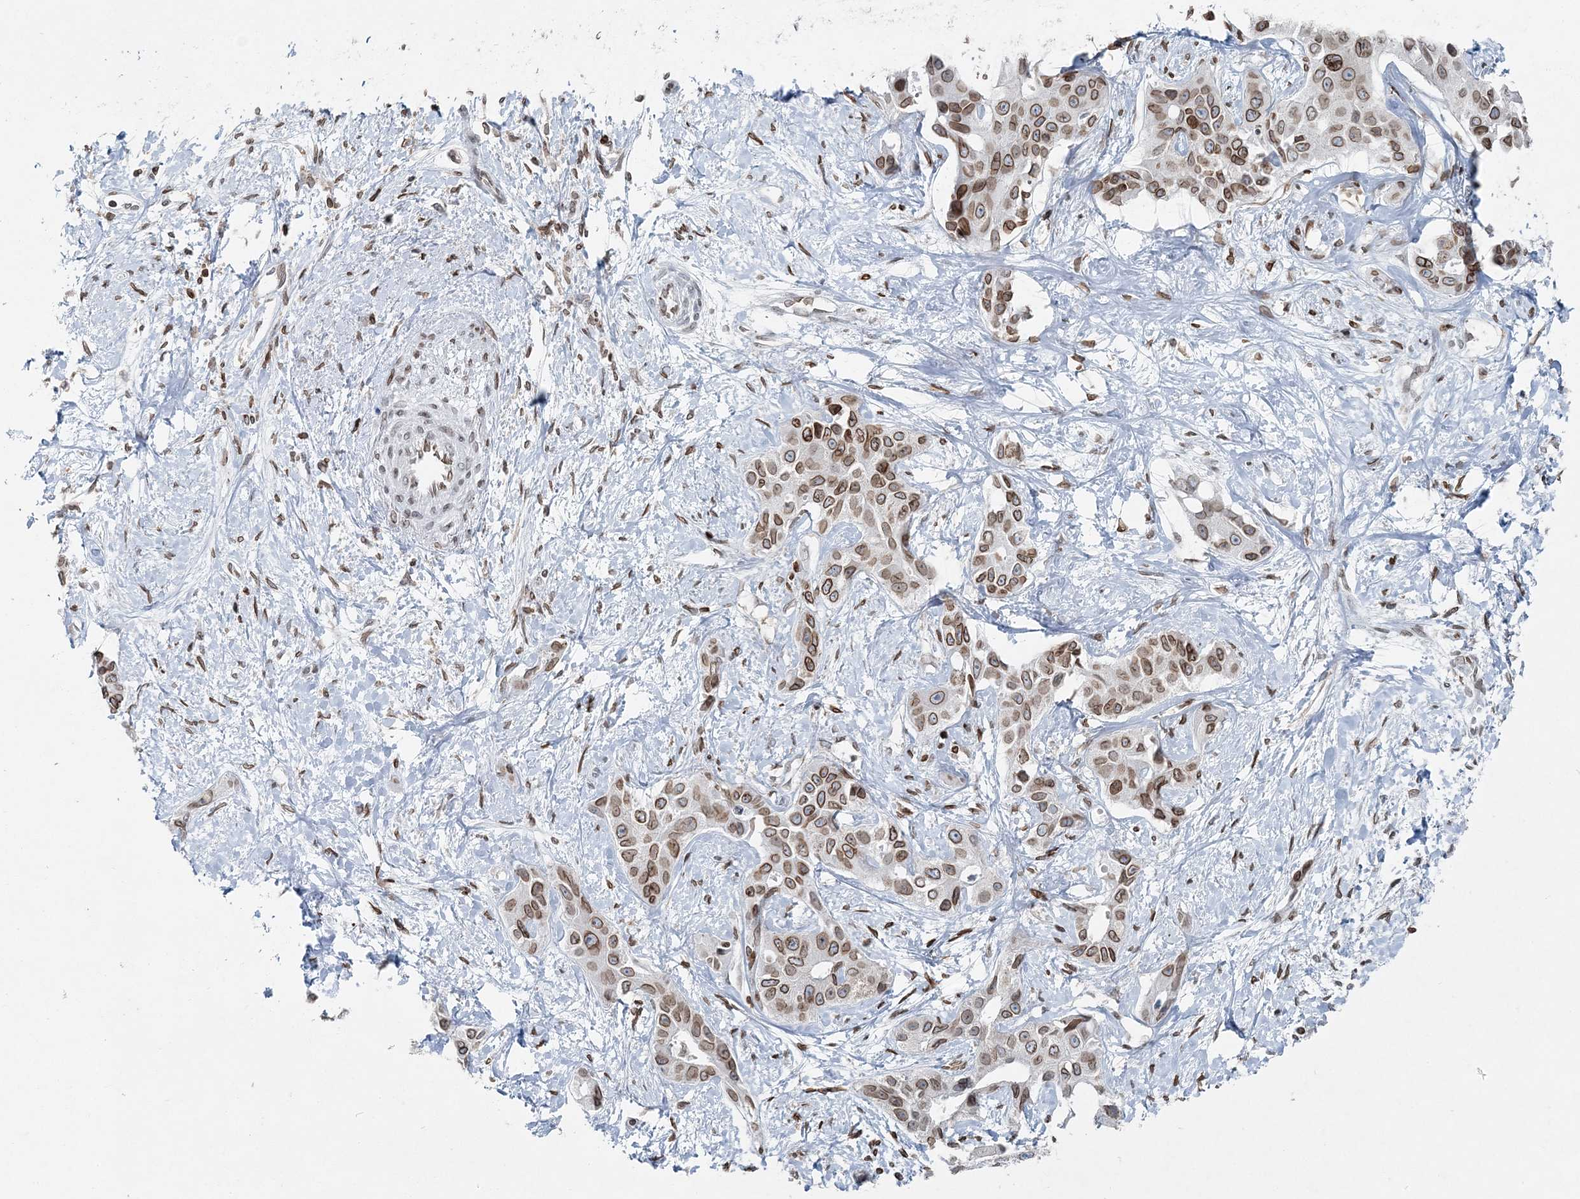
{"staining": {"intensity": "moderate", "quantity": ">75%", "location": "cytoplasmic/membranous,nuclear"}, "tissue": "liver cancer", "cell_type": "Tumor cells", "image_type": "cancer", "snomed": [{"axis": "morphology", "description": "Cholangiocarcinoma"}, {"axis": "topography", "description": "Liver"}], "caption": "A photomicrograph of liver cancer stained for a protein displays moderate cytoplasmic/membranous and nuclear brown staining in tumor cells. (Brightfield microscopy of DAB IHC at high magnification).", "gene": "GJD4", "patient": {"sex": "male", "age": 59}}